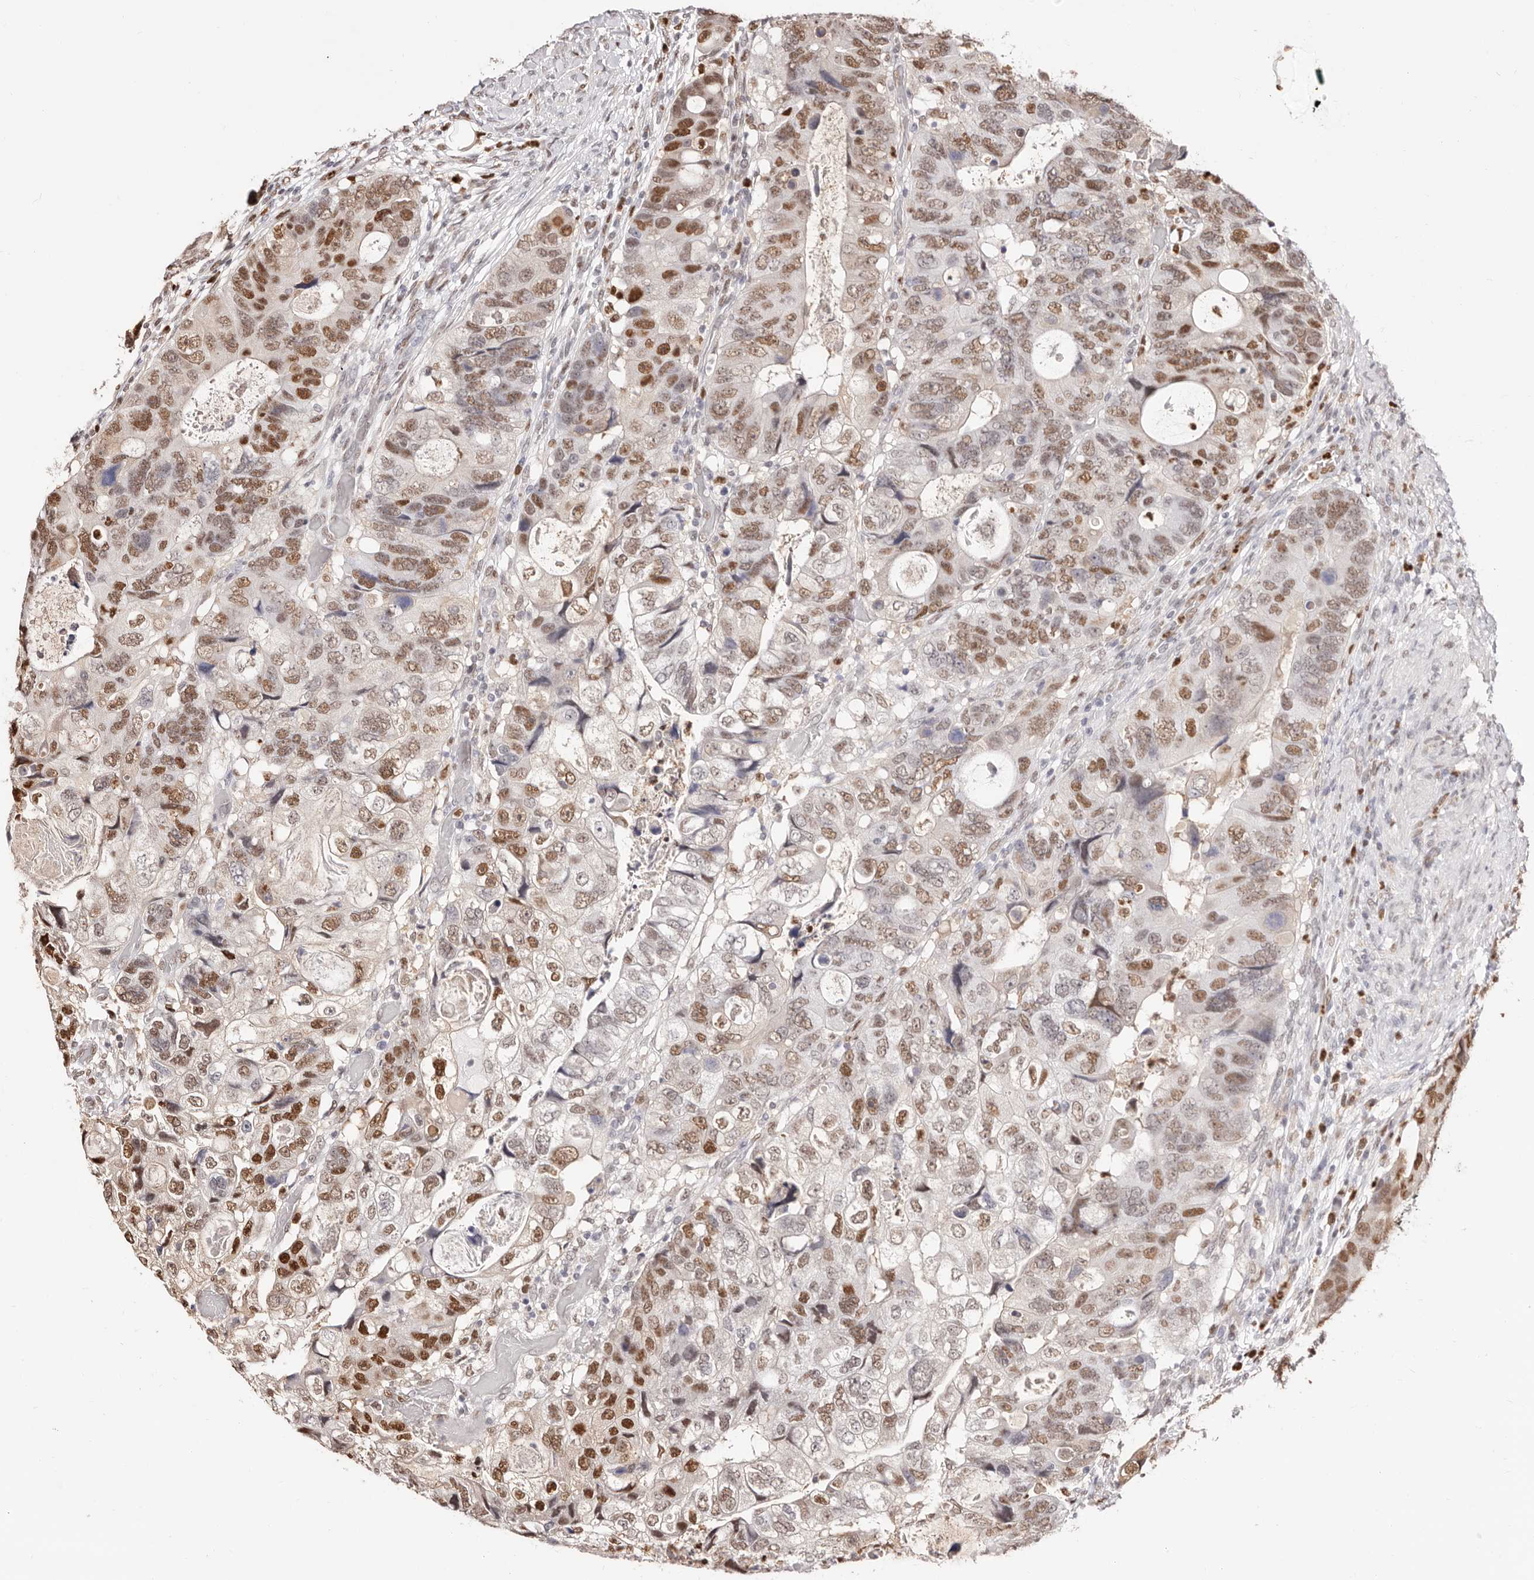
{"staining": {"intensity": "moderate", "quantity": ">75%", "location": "nuclear"}, "tissue": "colorectal cancer", "cell_type": "Tumor cells", "image_type": "cancer", "snomed": [{"axis": "morphology", "description": "Adenocarcinoma, NOS"}, {"axis": "topography", "description": "Rectum"}], "caption": "Immunohistochemical staining of human adenocarcinoma (colorectal) displays medium levels of moderate nuclear staining in approximately >75% of tumor cells.", "gene": "TKT", "patient": {"sex": "male", "age": 59}}